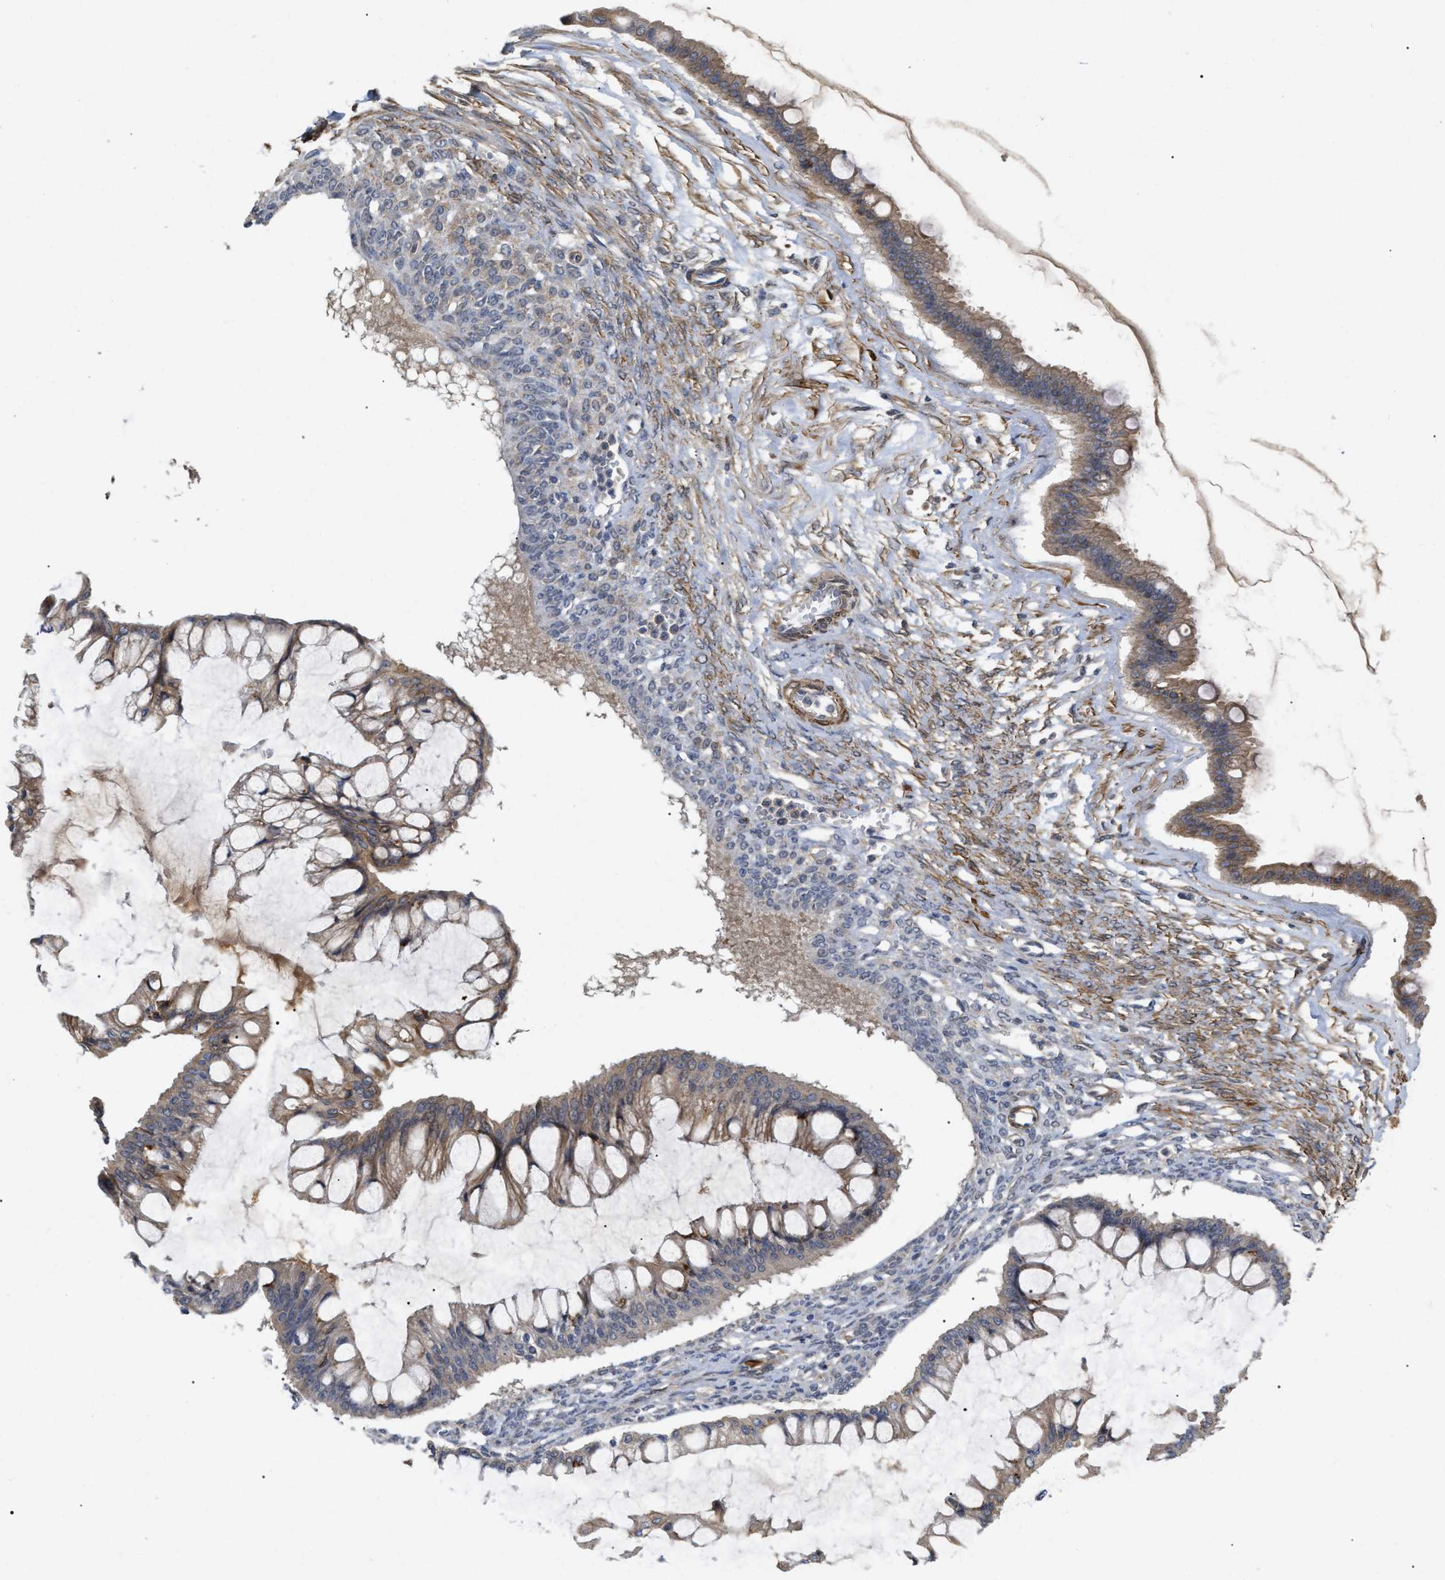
{"staining": {"intensity": "weak", "quantity": ">75%", "location": "cytoplasmic/membranous"}, "tissue": "ovarian cancer", "cell_type": "Tumor cells", "image_type": "cancer", "snomed": [{"axis": "morphology", "description": "Cystadenocarcinoma, mucinous, NOS"}, {"axis": "topography", "description": "Ovary"}], "caption": "IHC (DAB) staining of mucinous cystadenocarcinoma (ovarian) shows weak cytoplasmic/membranous protein expression in approximately >75% of tumor cells.", "gene": "ST6GALNAC6", "patient": {"sex": "female", "age": 73}}